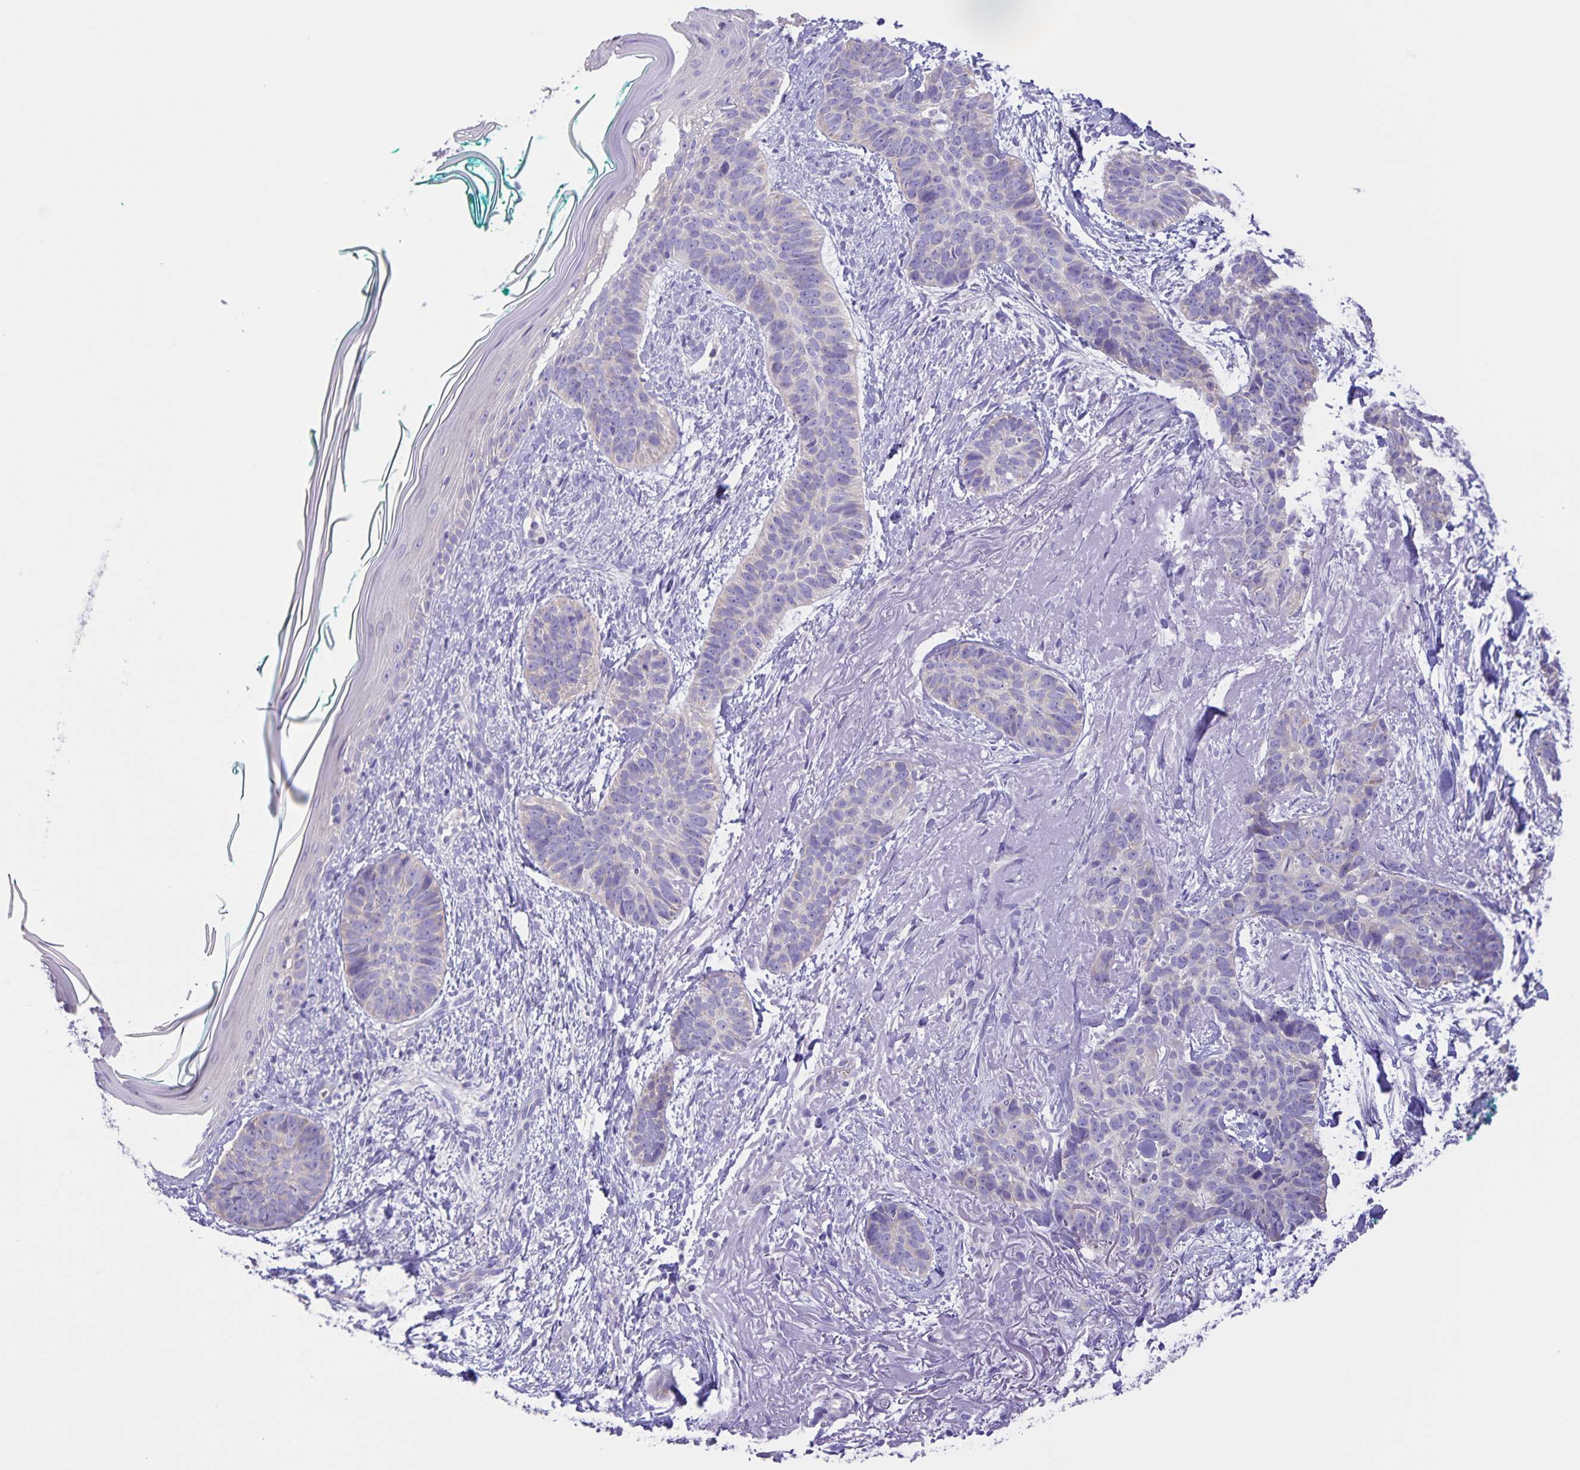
{"staining": {"intensity": "negative", "quantity": "none", "location": "none"}, "tissue": "skin cancer", "cell_type": "Tumor cells", "image_type": "cancer", "snomed": [{"axis": "morphology", "description": "Basal cell carcinoma"}, {"axis": "topography", "description": "Skin"}, {"axis": "topography", "description": "Skin of face"}, {"axis": "topography", "description": "Skin of nose"}], "caption": "This is an IHC histopathology image of basal cell carcinoma (skin). There is no staining in tumor cells.", "gene": "CAPSL", "patient": {"sex": "female", "age": 86}}